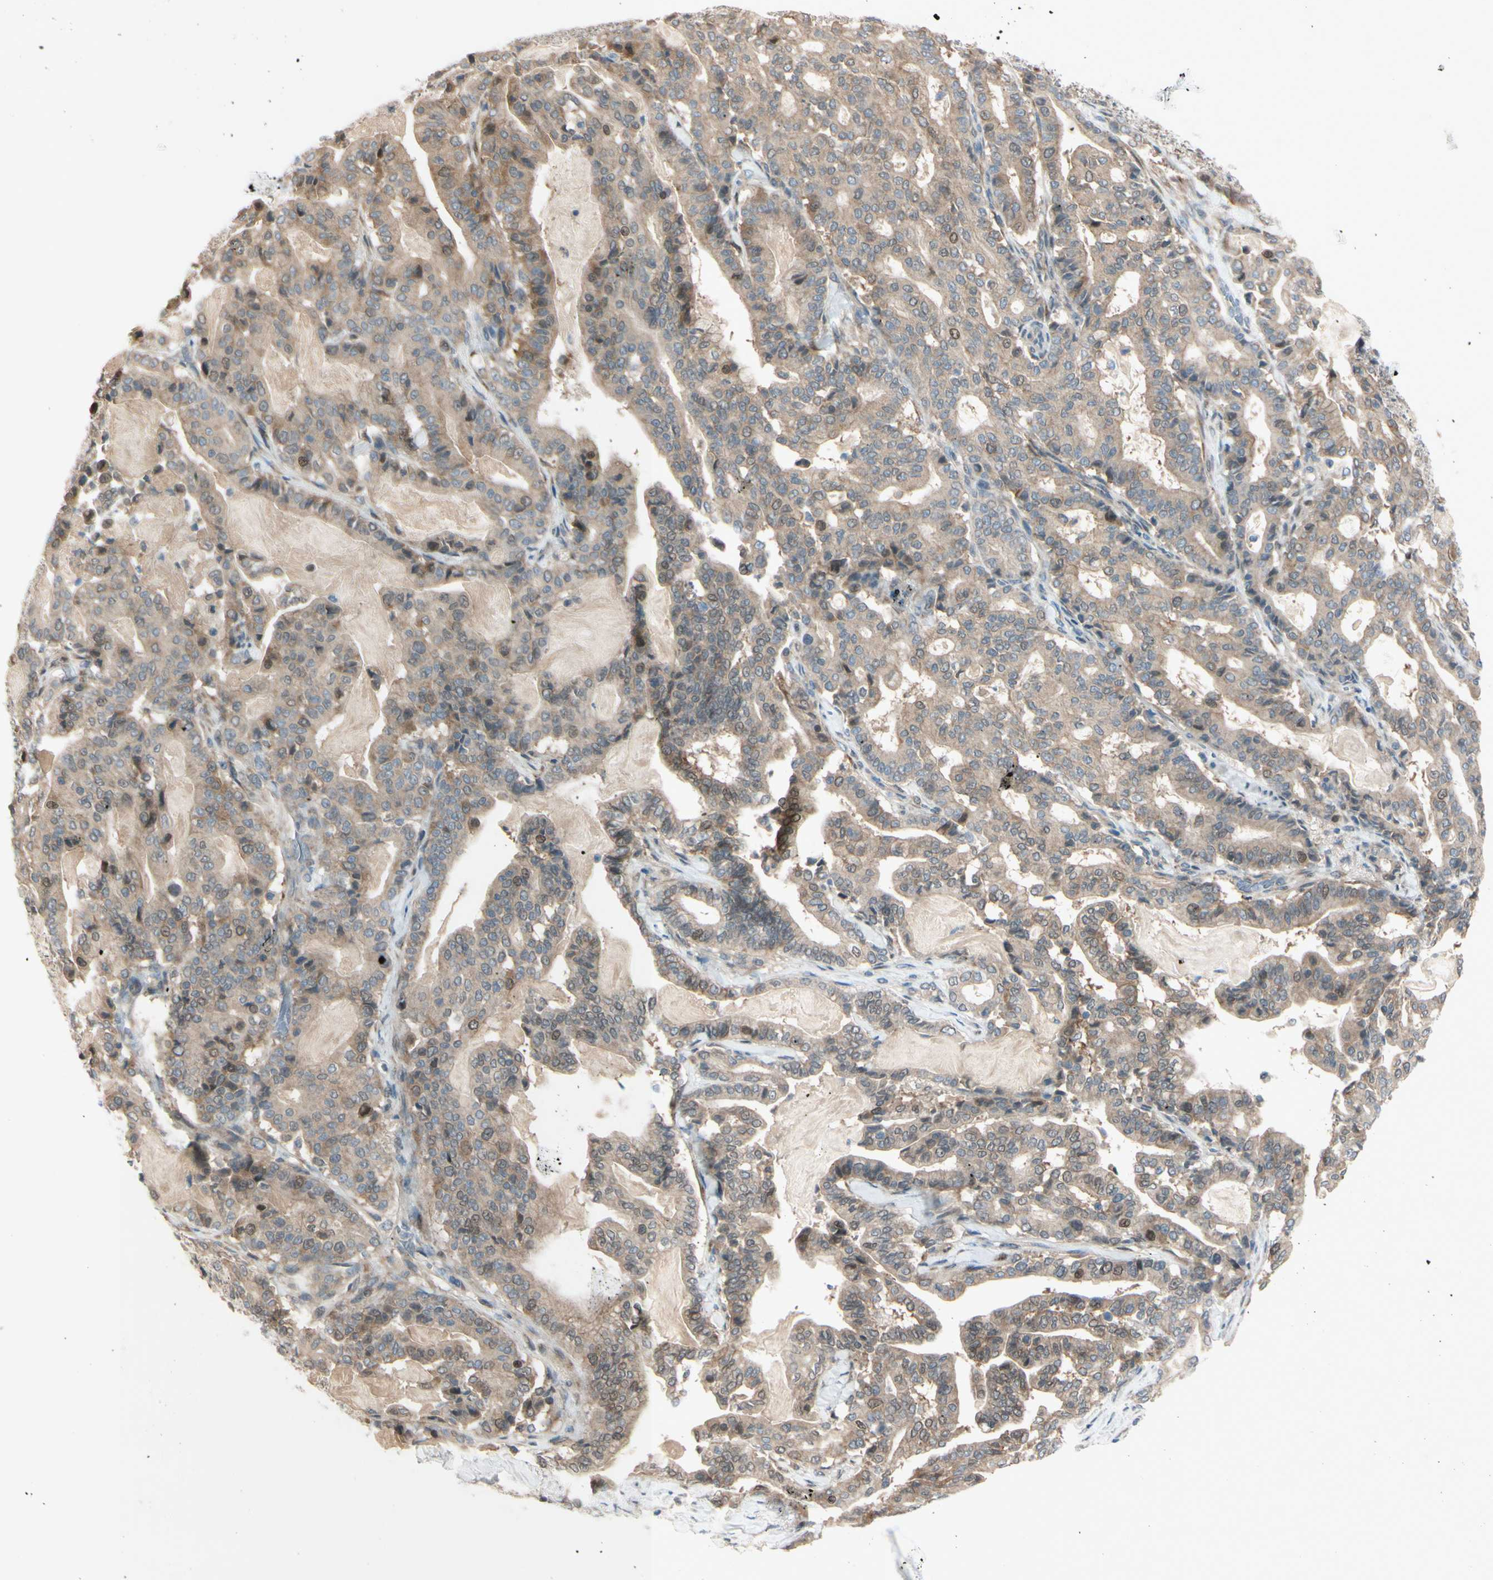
{"staining": {"intensity": "weak", "quantity": ">75%", "location": "cytoplasmic/membranous,nuclear"}, "tissue": "pancreatic cancer", "cell_type": "Tumor cells", "image_type": "cancer", "snomed": [{"axis": "morphology", "description": "Adenocarcinoma, NOS"}, {"axis": "topography", "description": "Pancreas"}], "caption": "A high-resolution histopathology image shows immunohistochemistry (IHC) staining of pancreatic cancer, which reveals weak cytoplasmic/membranous and nuclear staining in about >75% of tumor cells.", "gene": "PTTG1", "patient": {"sex": "male", "age": 63}}